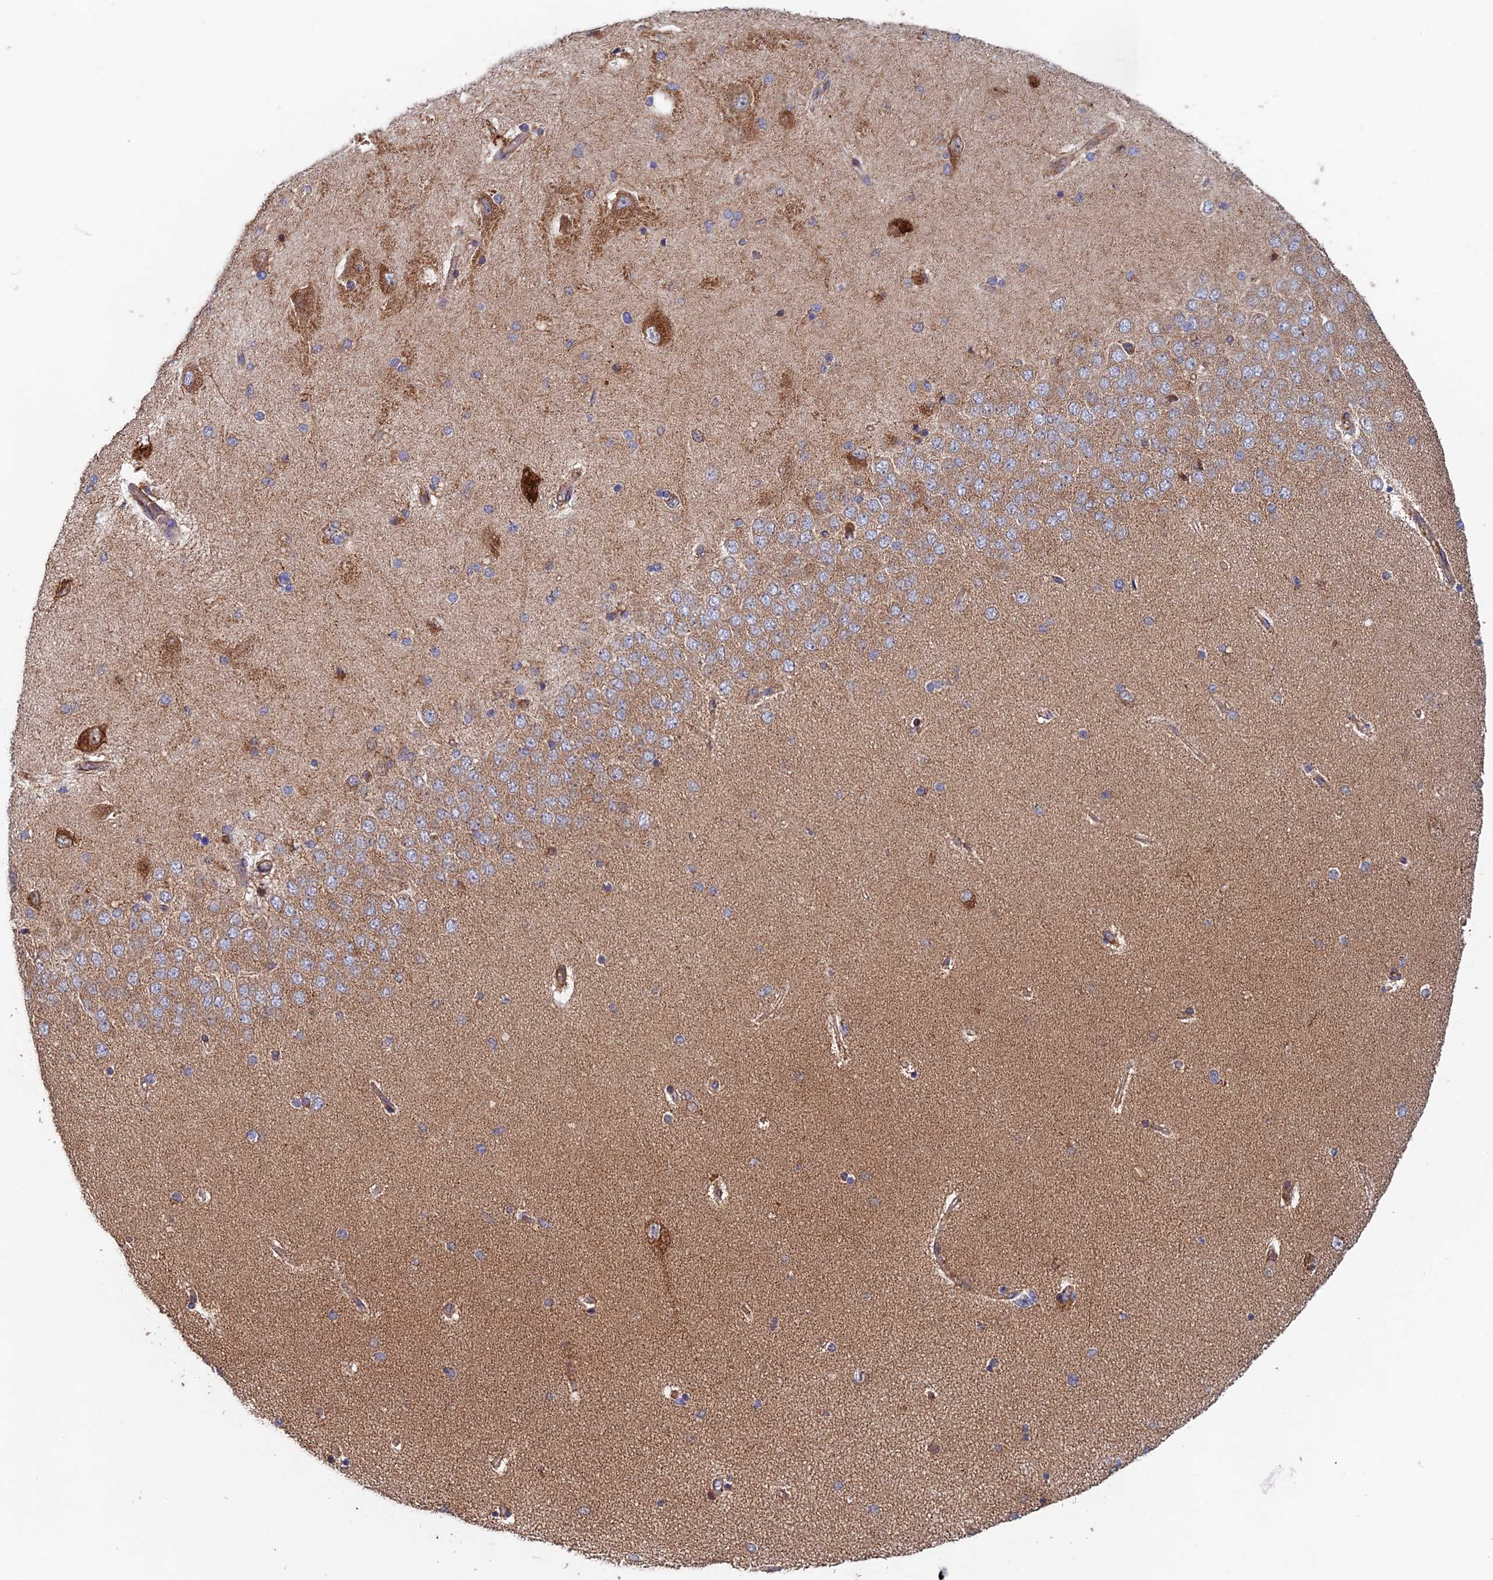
{"staining": {"intensity": "strong", "quantity": "<25%", "location": "cytoplasmic/membranous"}, "tissue": "hippocampus", "cell_type": "Glial cells", "image_type": "normal", "snomed": [{"axis": "morphology", "description": "Normal tissue, NOS"}, {"axis": "topography", "description": "Hippocampus"}], "caption": "Glial cells show strong cytoplasmic/membranous positivity in about <25% of cells in unremarkable hippocampus. The staining was performed using DAB (3,3'-diaminobenzidine) to visualize the protein expression in brown, while the nuclei were stained in blue with hematoxylin (Magnification: 20x).", "gene": "MRPL1", "patient": {"sex": "female", "age": 54}}